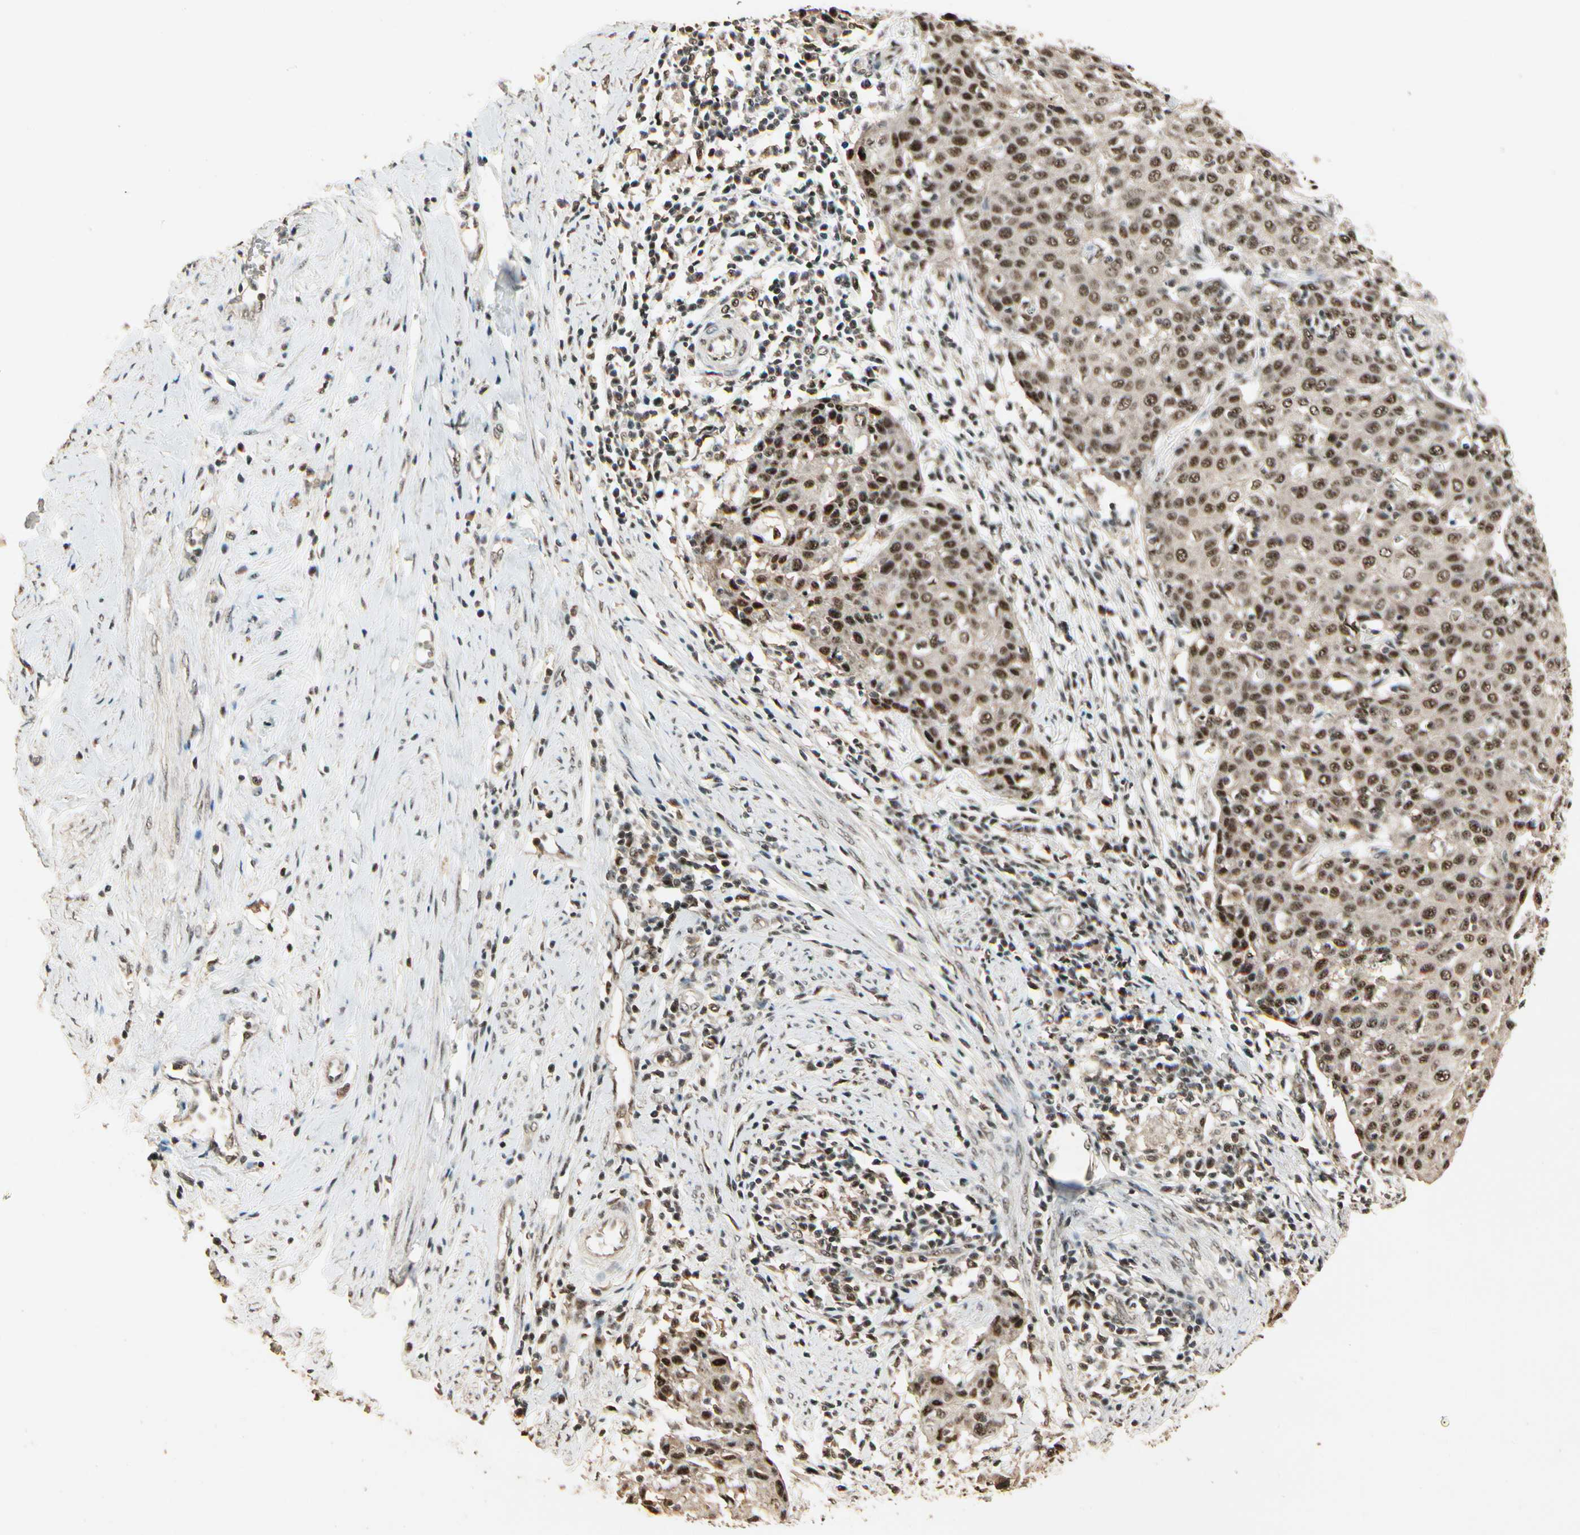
{"staining": {"intensity": "moderate", "quantity": ">75%", "location": "cytoplasmic/membranous,nuclear"}, "tissue": "cervical cancer", "cell_type": "Tumor cells", "image_type": "cancer", "snomed": [{"axis": "morphology", "description": "Squamous cell carcinoma, NOS"}, {"axis": "topography", "description": "Cervix"}], "caption": "Immunohistochemistry (IHC) photomicrograph of neoplastic tissue: human cervical squamous cell carcinoma stained using immunohistochemistry (IHC) exhibits medium levels of moderate protein expression localized specifically in the cytoplasmic/membranous and nuclear of tumor cells, appearing as a cytoplasmic/membranous and nuclear brown color.", "gene": "RBM25", "patient": {"sex": "female", "age": 38}}